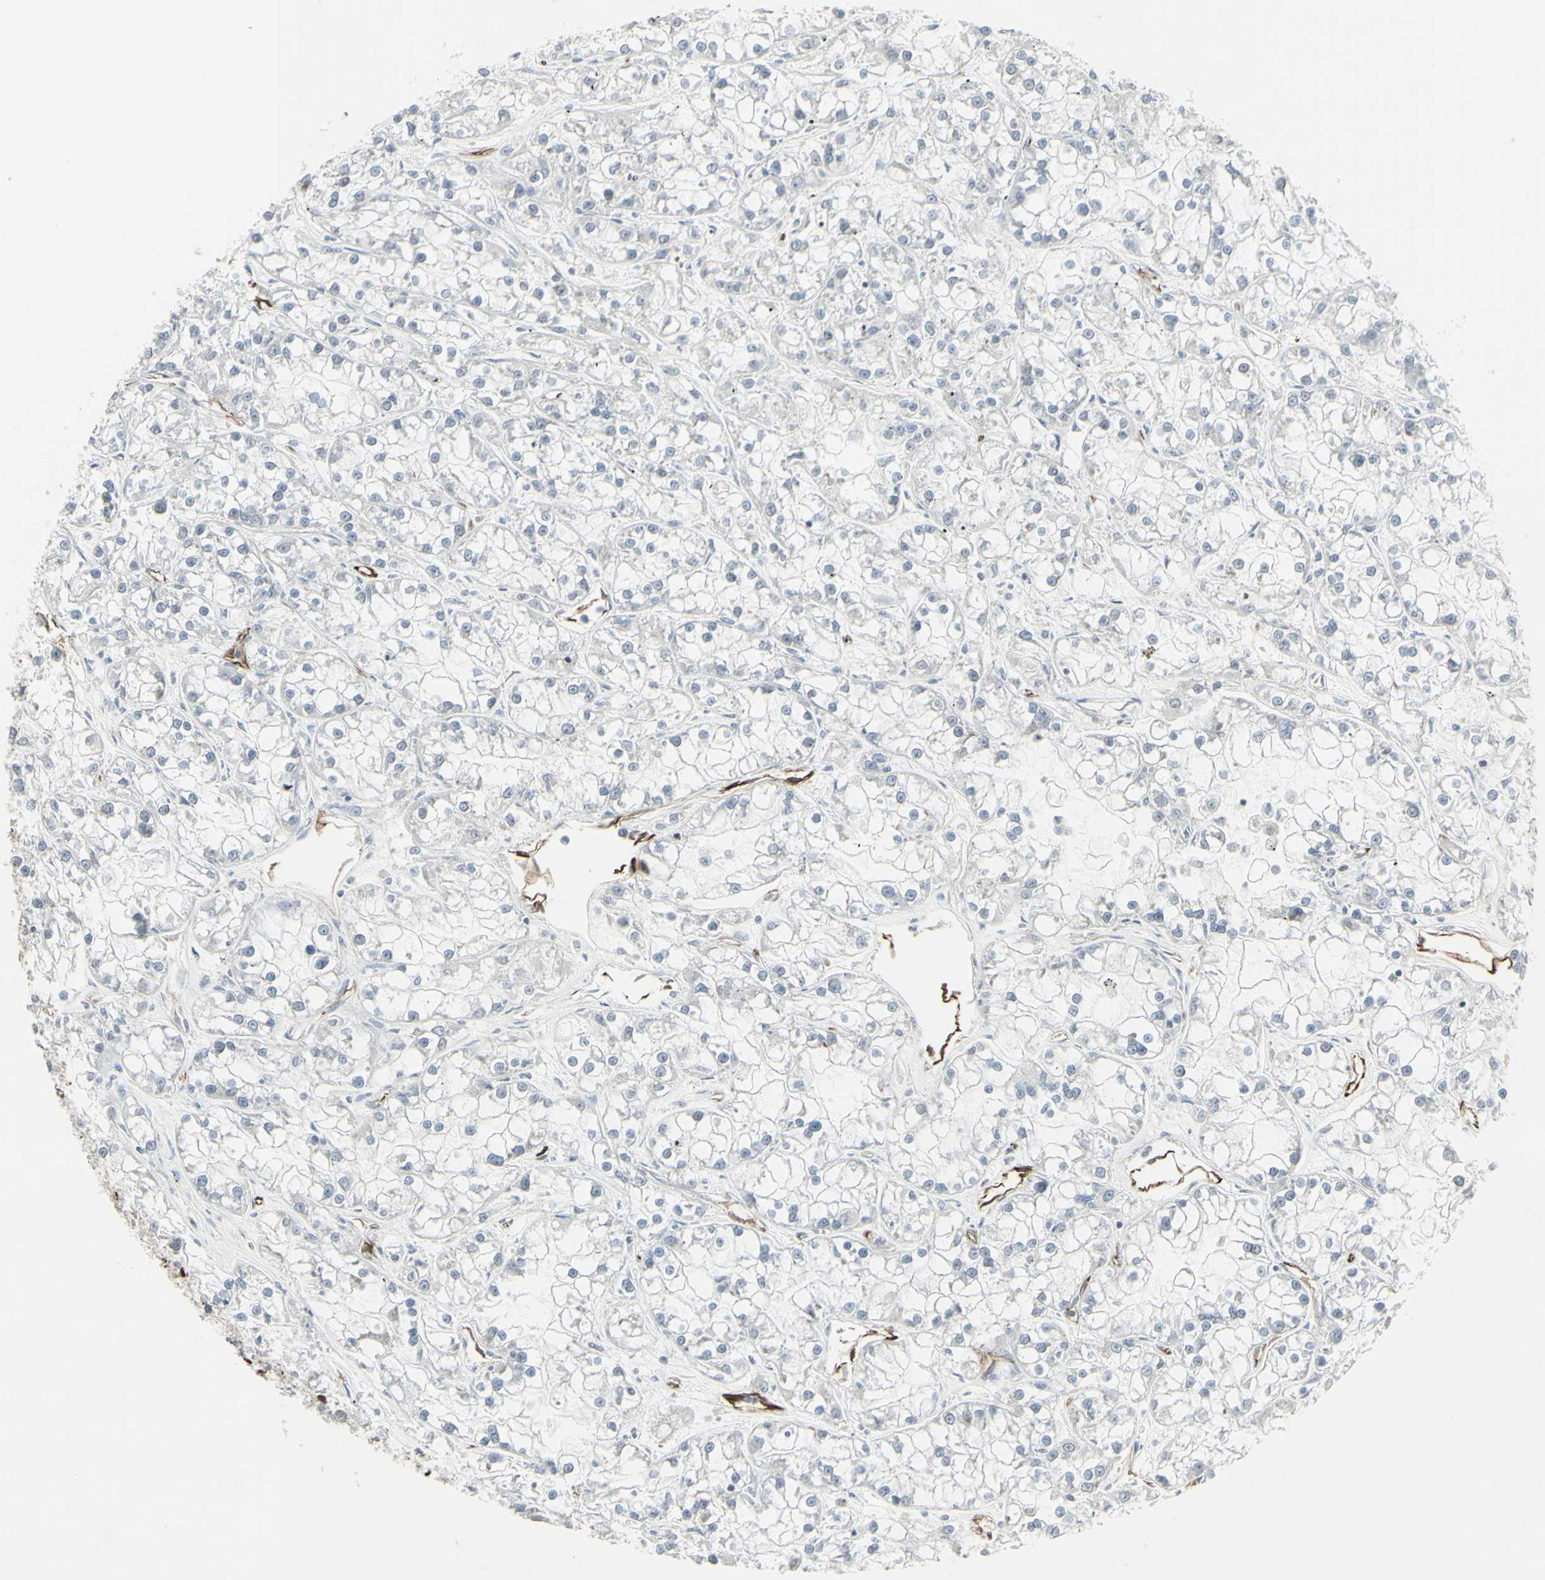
{"staining": {"intensity": "negative", "quantity": "none", "location": "none"}, "tissue": "renal cancer", "cell_type": "Tumor cells", "image_type": "cancer", "snomed": [{"axis": "morphology", "description": "Adenocarcinoma, NOS"}, {"axis": "topography", "description": "Kidney"}], "caption": "IHC histopathology image of adenocarcinoma (renal) stained for a protein (brown), which reveals no staining in tumor cells.", "gene": "DTX3L", "patient": {"sex": "female", "age": 52}}